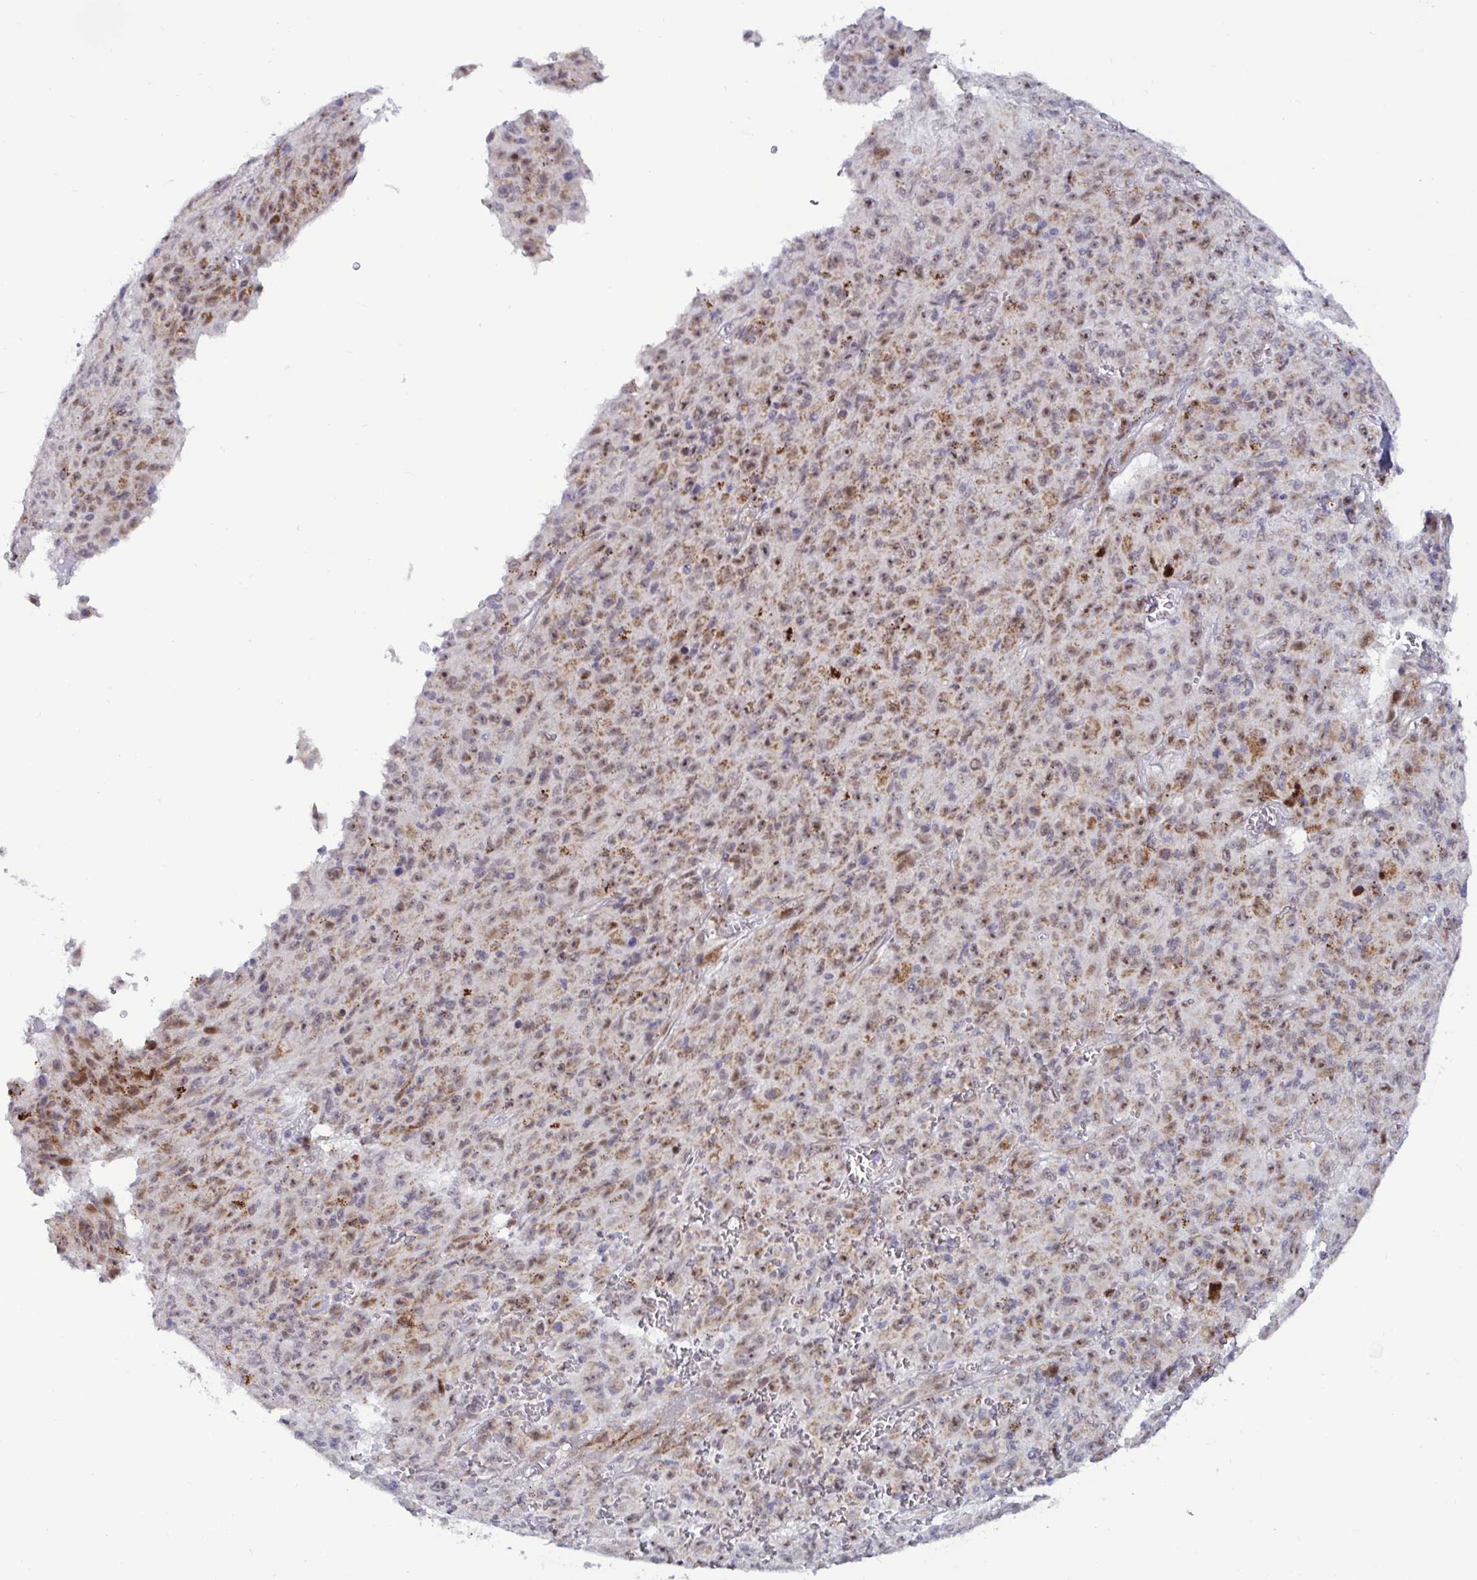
{"staining": {"intensity": "weak", "quantity": ">75%", "location": "cytoplasmic/membranous,nuclear"}, "tissue": "melanoma", "cell_type": "Tumor cells", "image_type": "cancer", "snomed": [{"axis": "morphology", "description": "Malignant melanoma, NOS"}, {"axis": "topography", "description": "Skin"}], "caption": "IHC staining of malignant melanoma, which reveals low levels of weak cytoplasmic/membranous and nuclear staining in about >75% of tumor cells indicating weak cytoplasmic/membranous and nuclear protein staining. The staining was performed using DAB (3,3'-diaminobenzidine) (brown) for protein detection and nuclei were counterstained in hematoxylin (blue).", "gene": "DZIP1", "patient": {"sex": "male", "age": 46}}